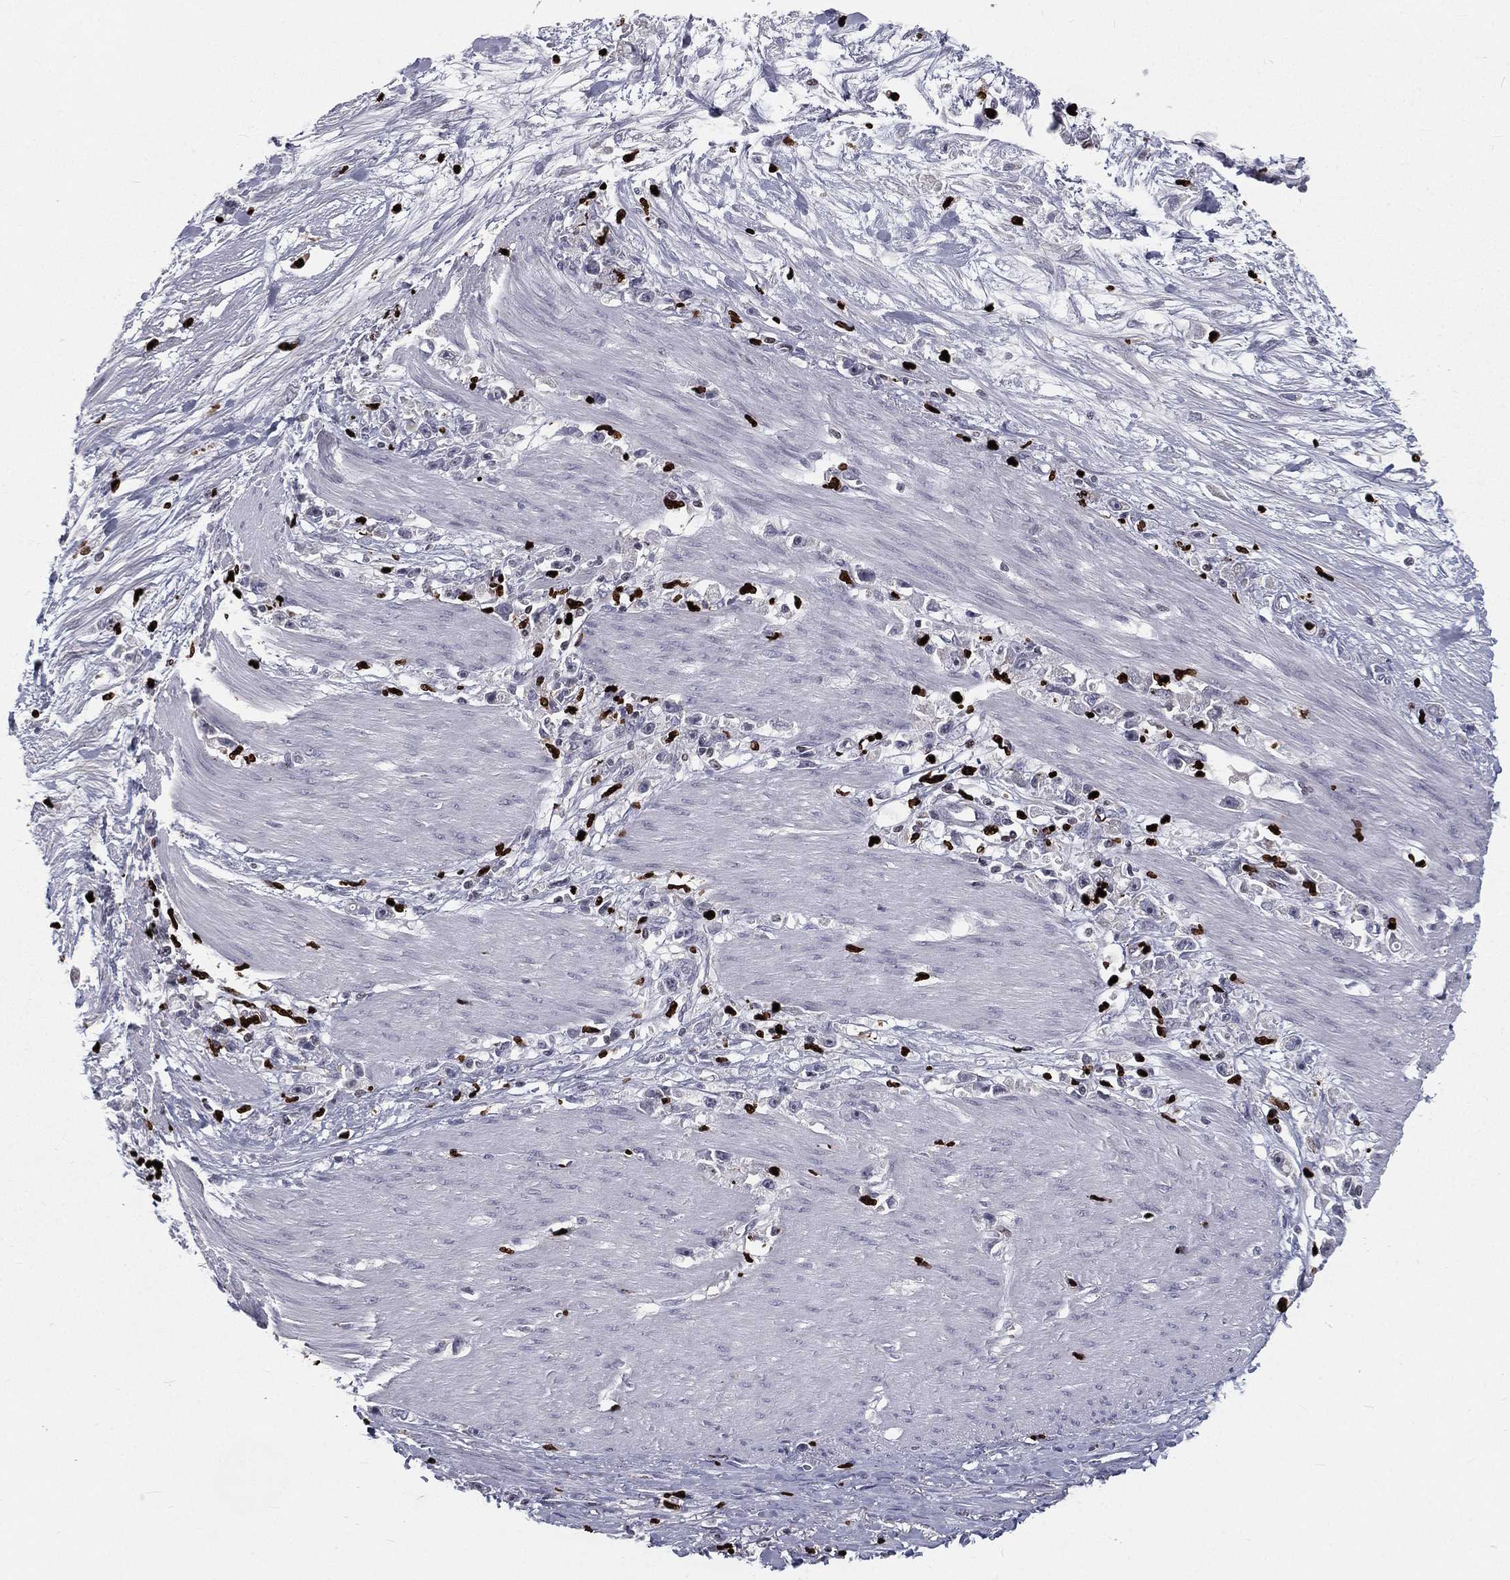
{"staining": {"intensity": "negative", "quantity": "none", "location": "none"}, "tissue": "stomach cancer", "cell_type": "Tumor cells", "image_type": "cancer", "snomed": [{"axis": "morphology", "description": "Adenocarcinoma, NOS"}, {"axis": "topography", "description": "Stomach"}], "caption": "Immunohistochemistry (IHC) histopathology image of adenocarcinoma (stomach) stained for a protein (brown), which shows no staining in tumor cells.", "gene": "MNDA", "patient": {"sex": "female", "age": 59}}